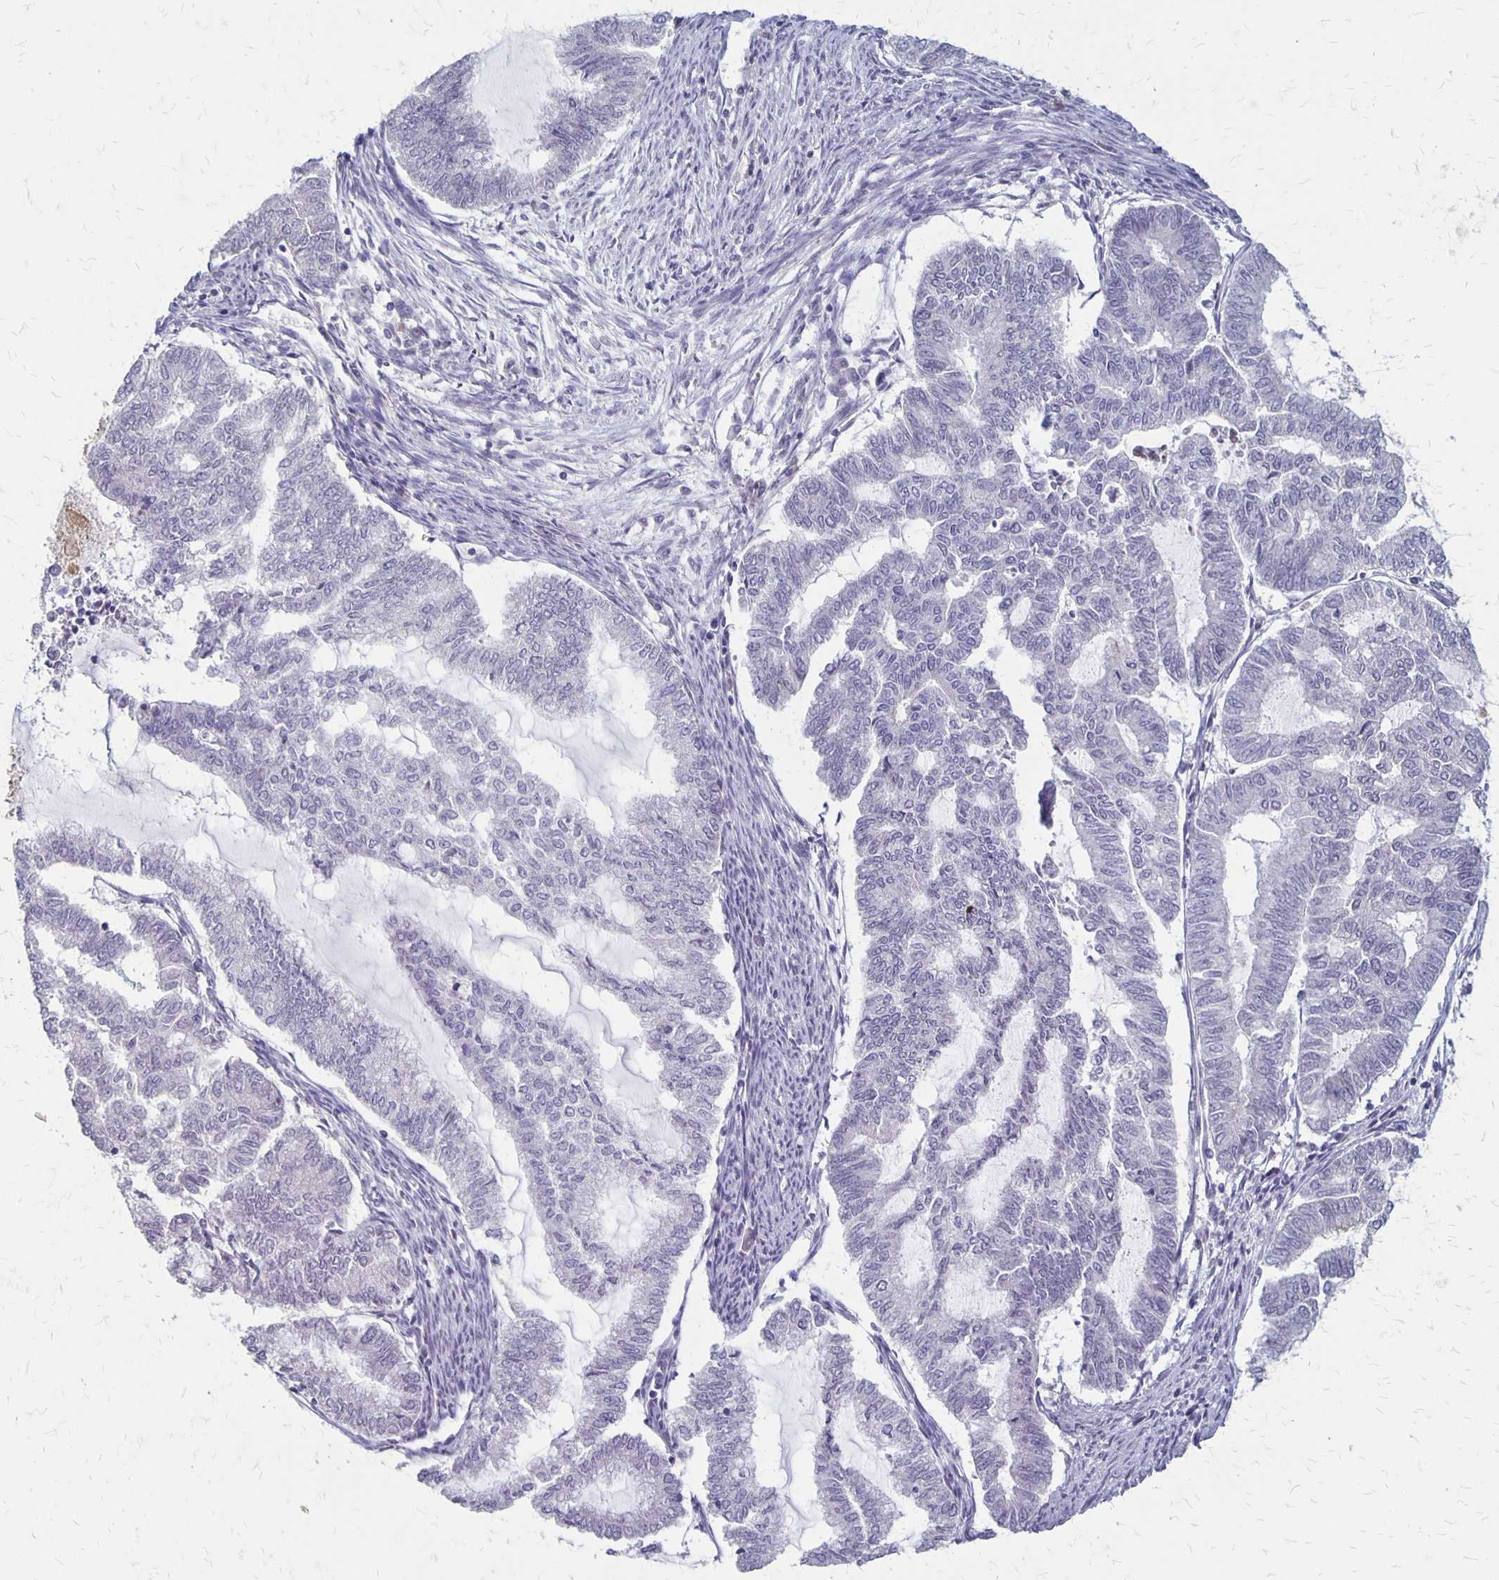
{"staining": {"intensity": "negative", "quantity": "none", "location": "none"}, "tissue": "endometrial cancer", "cell_type": "Tumor cells", "image_type": "cancer", "snomed": [{"axis": "morphology", "description": "Adenocarcinoma, NOS"}, {"axis": "topography", "description": "Endometrium"}], "caption": "Immunohistochemistry of human adenocarcinoma (endometrial) shows no positivity in tumor cells.", "gene": "SEPTIN5", "patient": {"sex": "female", "age": 79}}